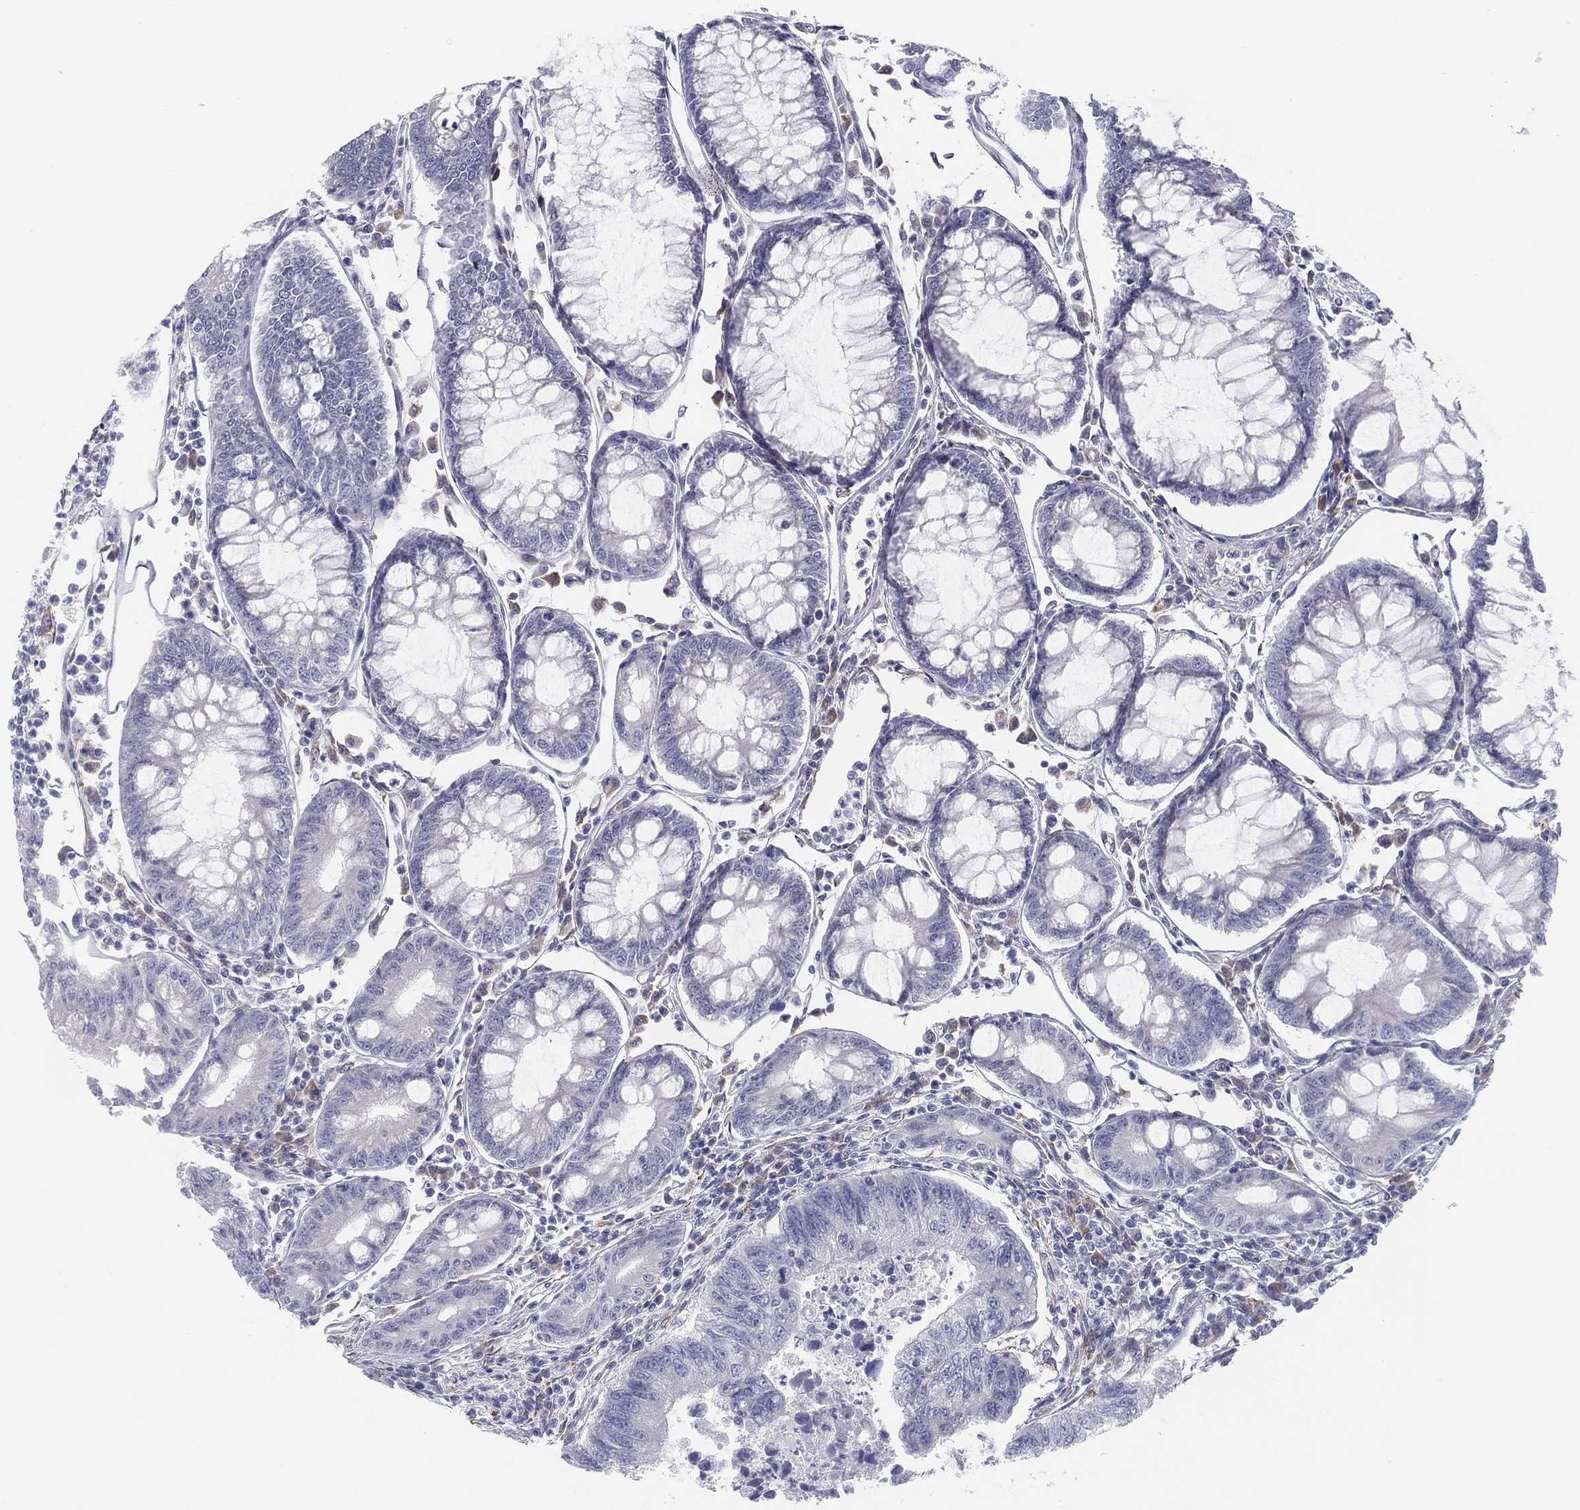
{"staining": {"intensity": "negative", "quantity": "none", "location": "none"}, "tissue": "colorectal cancer", "cell_type": "Tumor cells", "image_type": "cancer", "snomed": [{"axis": "morphology", "description": "Adenocarcinoma, NOS"}, {"axis": "topography", "description": "Colon"}], "caption": "A high-resolution micrograph shows IHC staining of colorectal cancer (adenocarcinoma), which displays no significant staining in tumor cells. (Brightfield microscopy of DAB (3,3'-diaminobenzidine) immunohistochemistry (IHC) at high magnification).", "gene": "MLF1", "patient": {"sex": "female", "age": 65}}